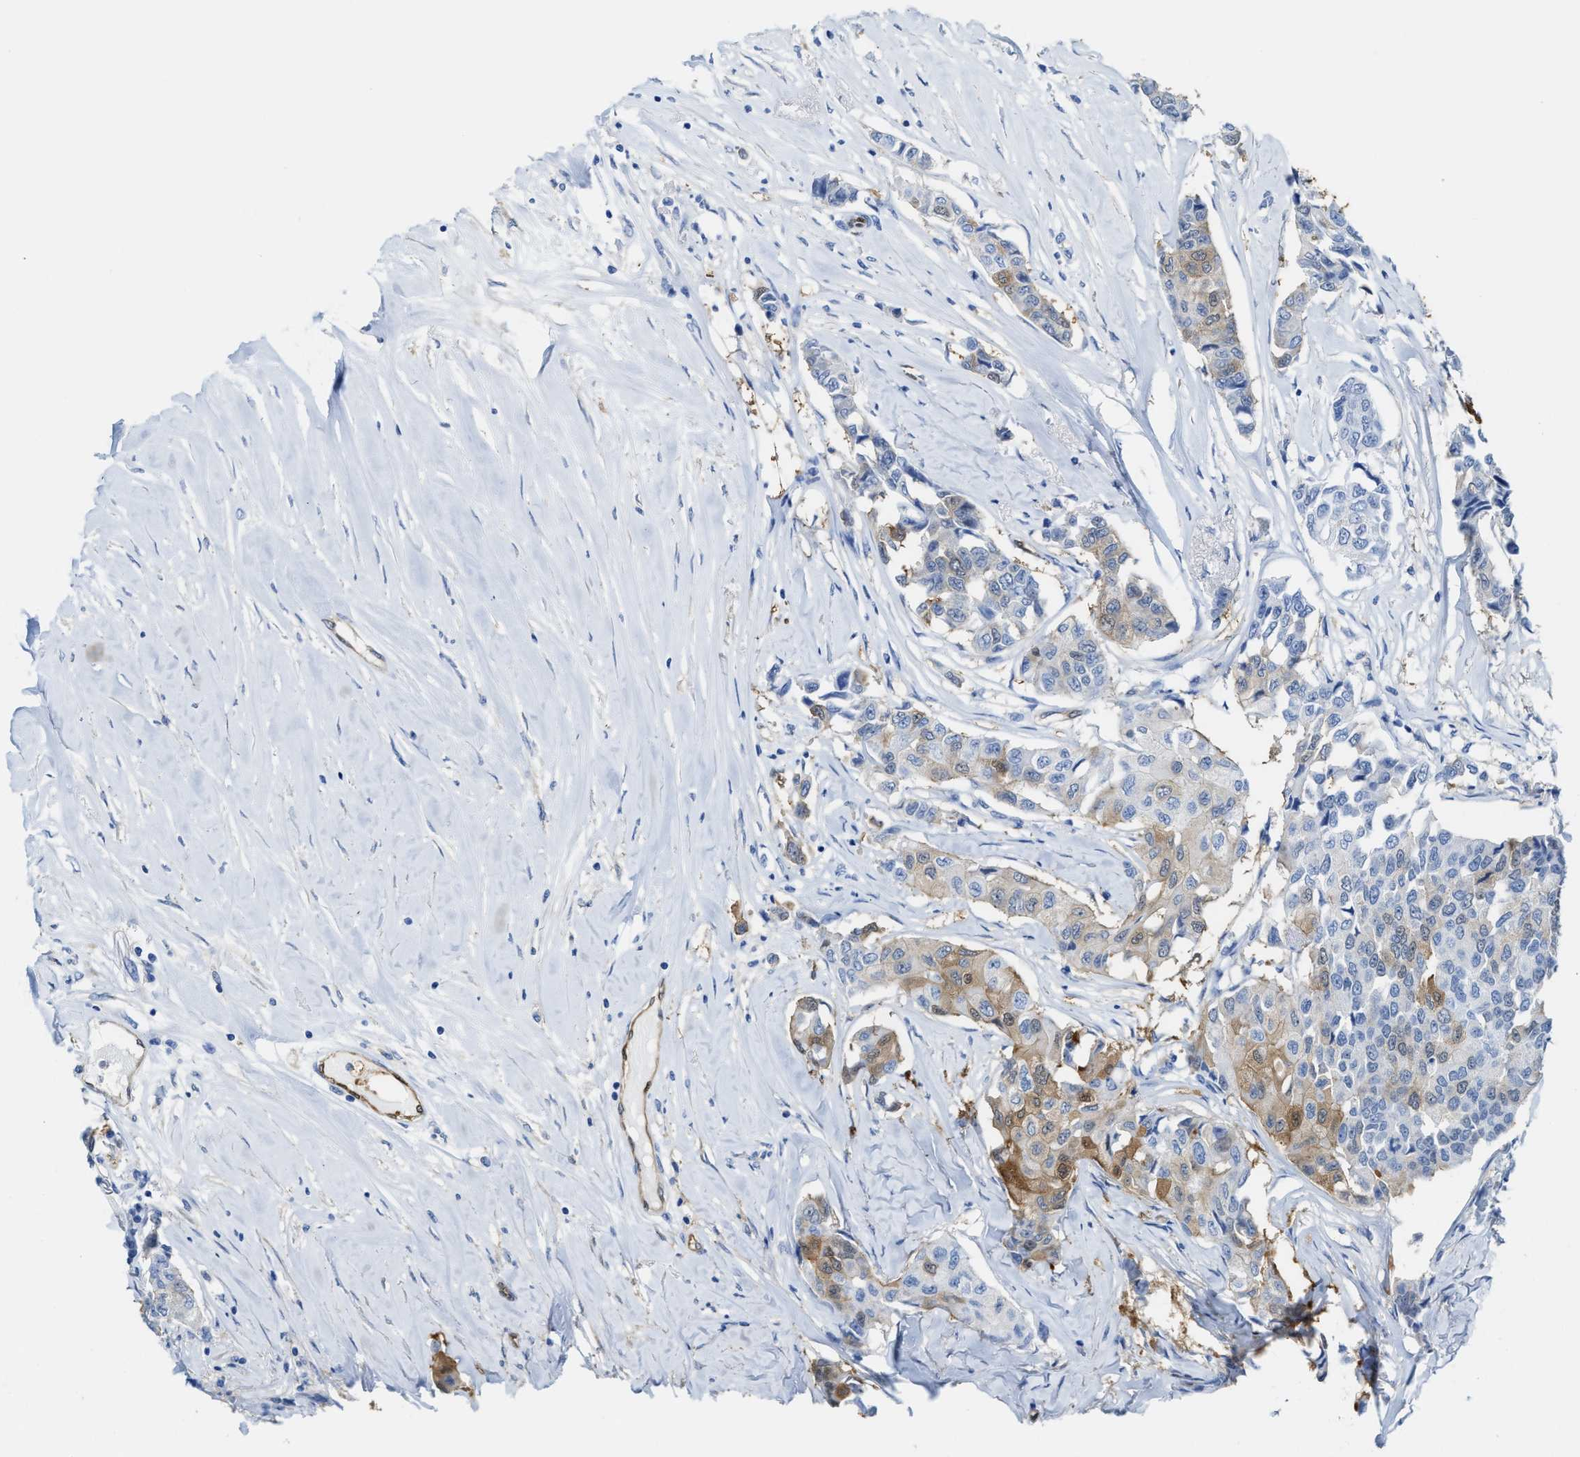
{"staining": {"intensity": "weak", "quantity": "<25%", "location": "cytoplasmic/membranous,nuclear"}, "tissue": "breast cancer", "cell_type": "Tumor cells", "image_type": "cancer", "snomed": [{"axis": "morphology", "description": "Duct carcinoma"}, {"axis": "topography", "description": "Breast"}], "caption": "DAB immunohistochemical staining of human invasive ductal carcinoma (breast) displays no significant positivity in tumor cells.", "gene": "ASS1", "patient": {"sex": "female", "age": 80}}